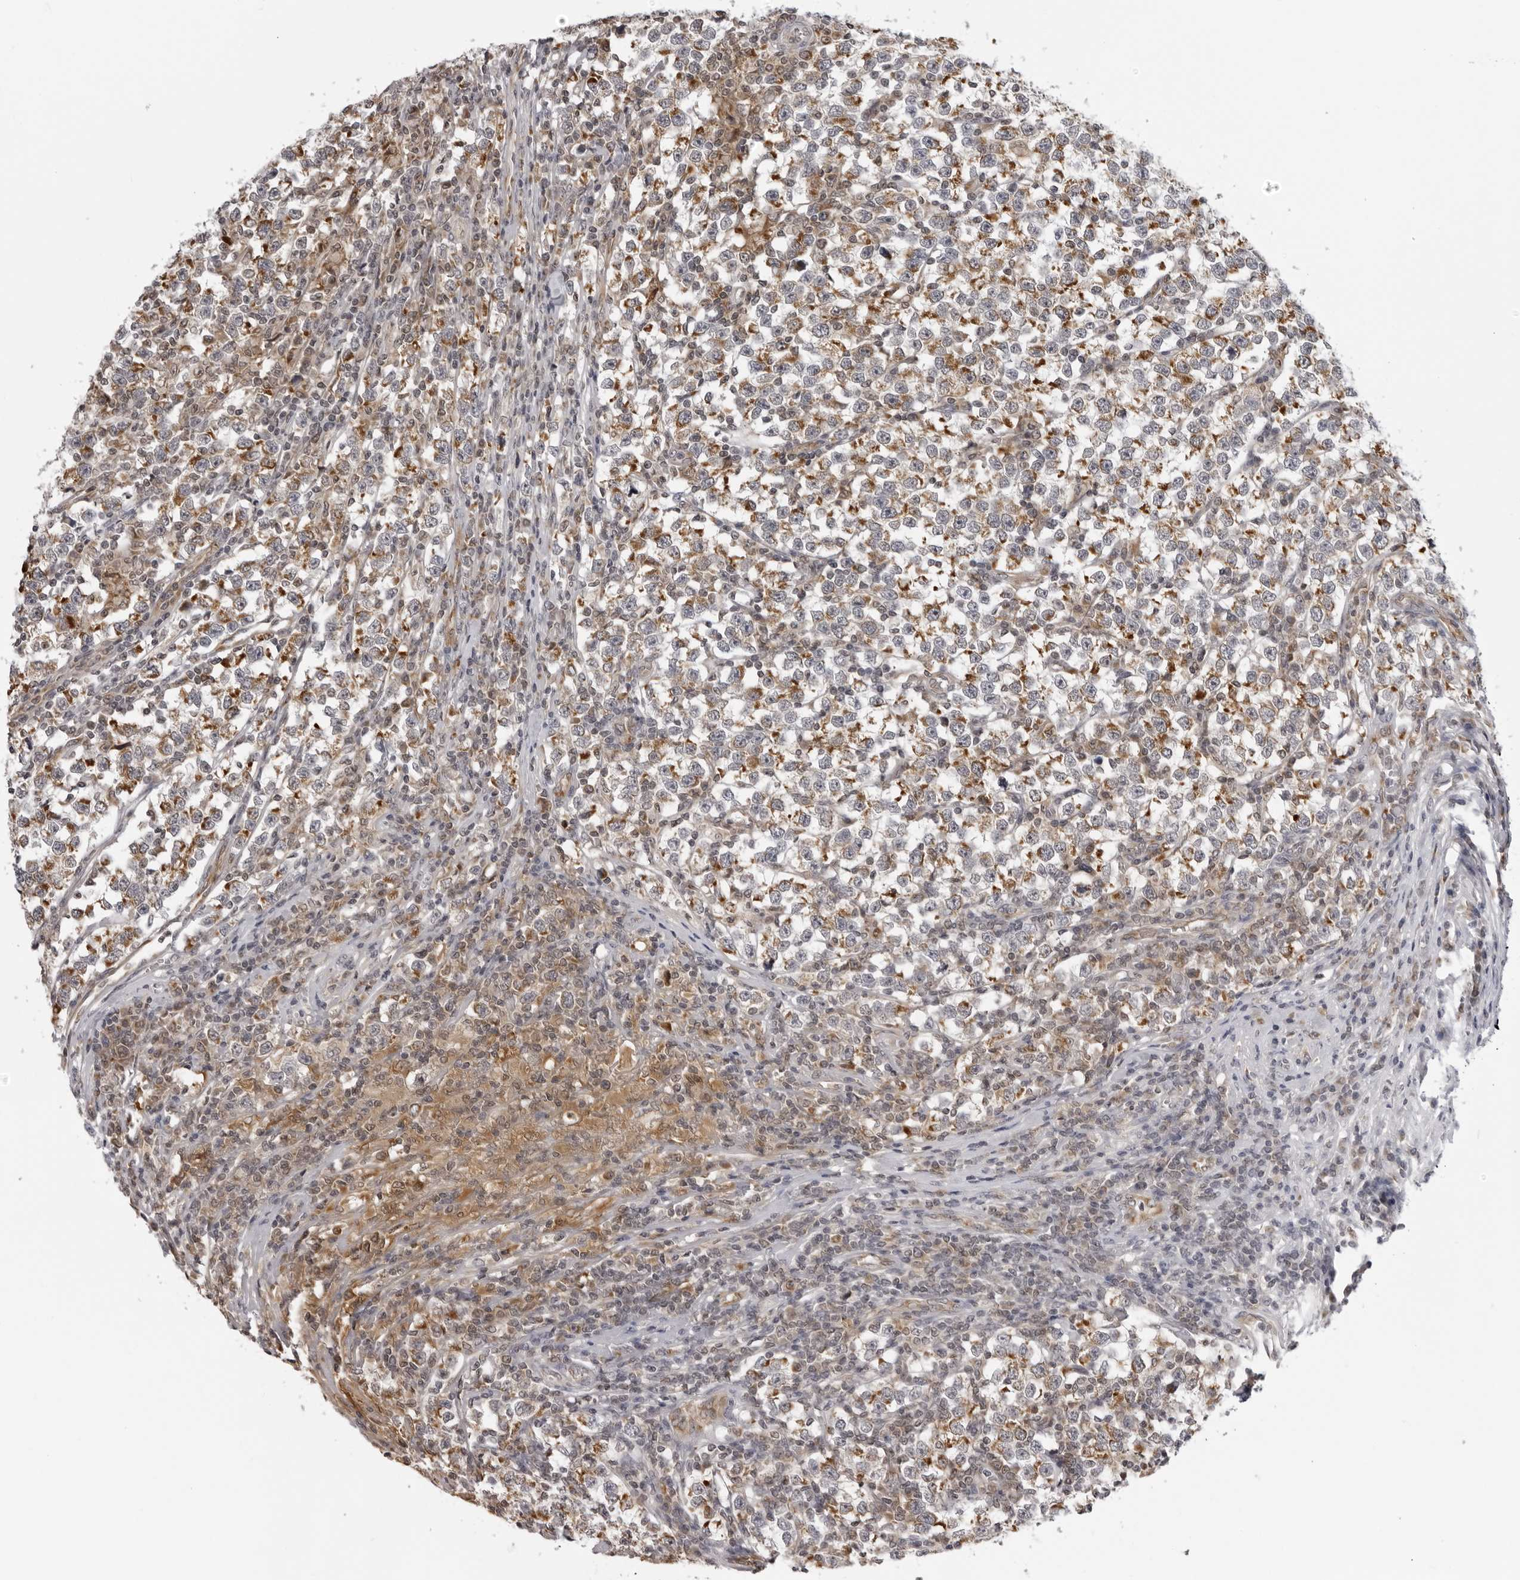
{"staining": {"intensity": "moderate", "quantity": ">75%", "location": "cytoplasmic/membranous"}, "tissue": "testis cancer", "cell_type": "Tumor cells", "image_type": "cancer", "snomed": [{"axis": "morphology", "description": "Normal tissue, NOS"}, {"axis": "morphology", "description": "Seminoma, NOS"}, {"axis": "topography", "description": "Testis"}], "caption": "Approximately >75% of tumor cells in seminoma (testis) demonstrate moderate cytoplasmic/membranous protein staining as visualized by brown immunohistochemical staining.", "gene": "MRPS15", "patient": {"sex": "male", "age": 43}}